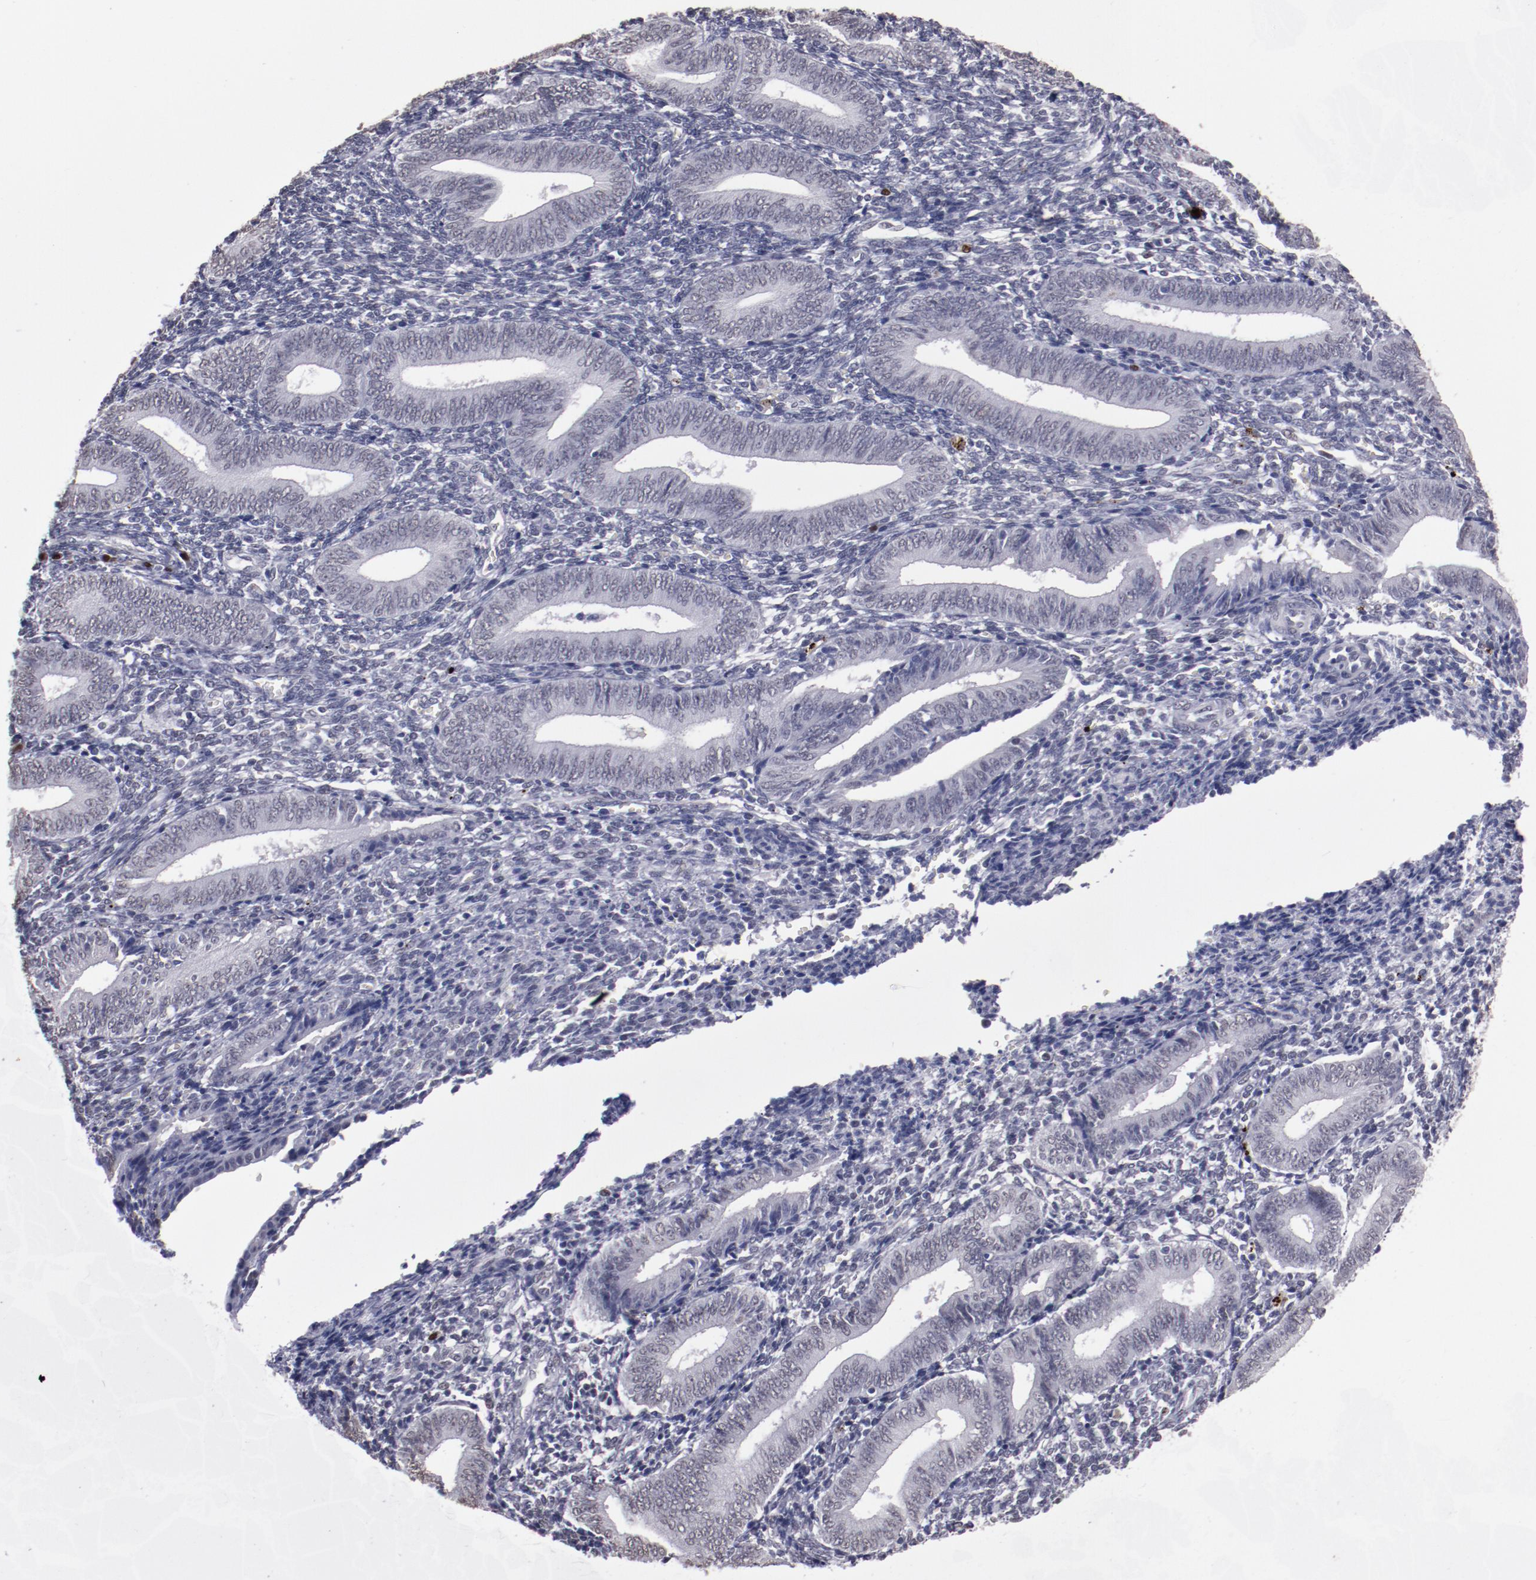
{"staining": {"intensity": "negative", "quantity": "none", "location": "none"}, "tissue": "endometrium", "cell_type": "Cells in endometrial stroma", "image_type": "normal", "snomed": [{"axis": "morphology", "description": "Normal tissue, NOS"}, {"axis": "topography", "description": "Uterus"}, {"axis": "topography", "description": "Endometrium"}], "caption": "Cells in endometrial stroma are negative for brown protein staining in benign endometrium. The staining was performed using DAB (3,3'-diaminobenzidine) to visualize the protein expression in brown, while the nuclei were stained in blue with hematoxylin (Magnification: 20x).", "gene": "IRF4", "patient": {"sex": "female", "age": 33}}